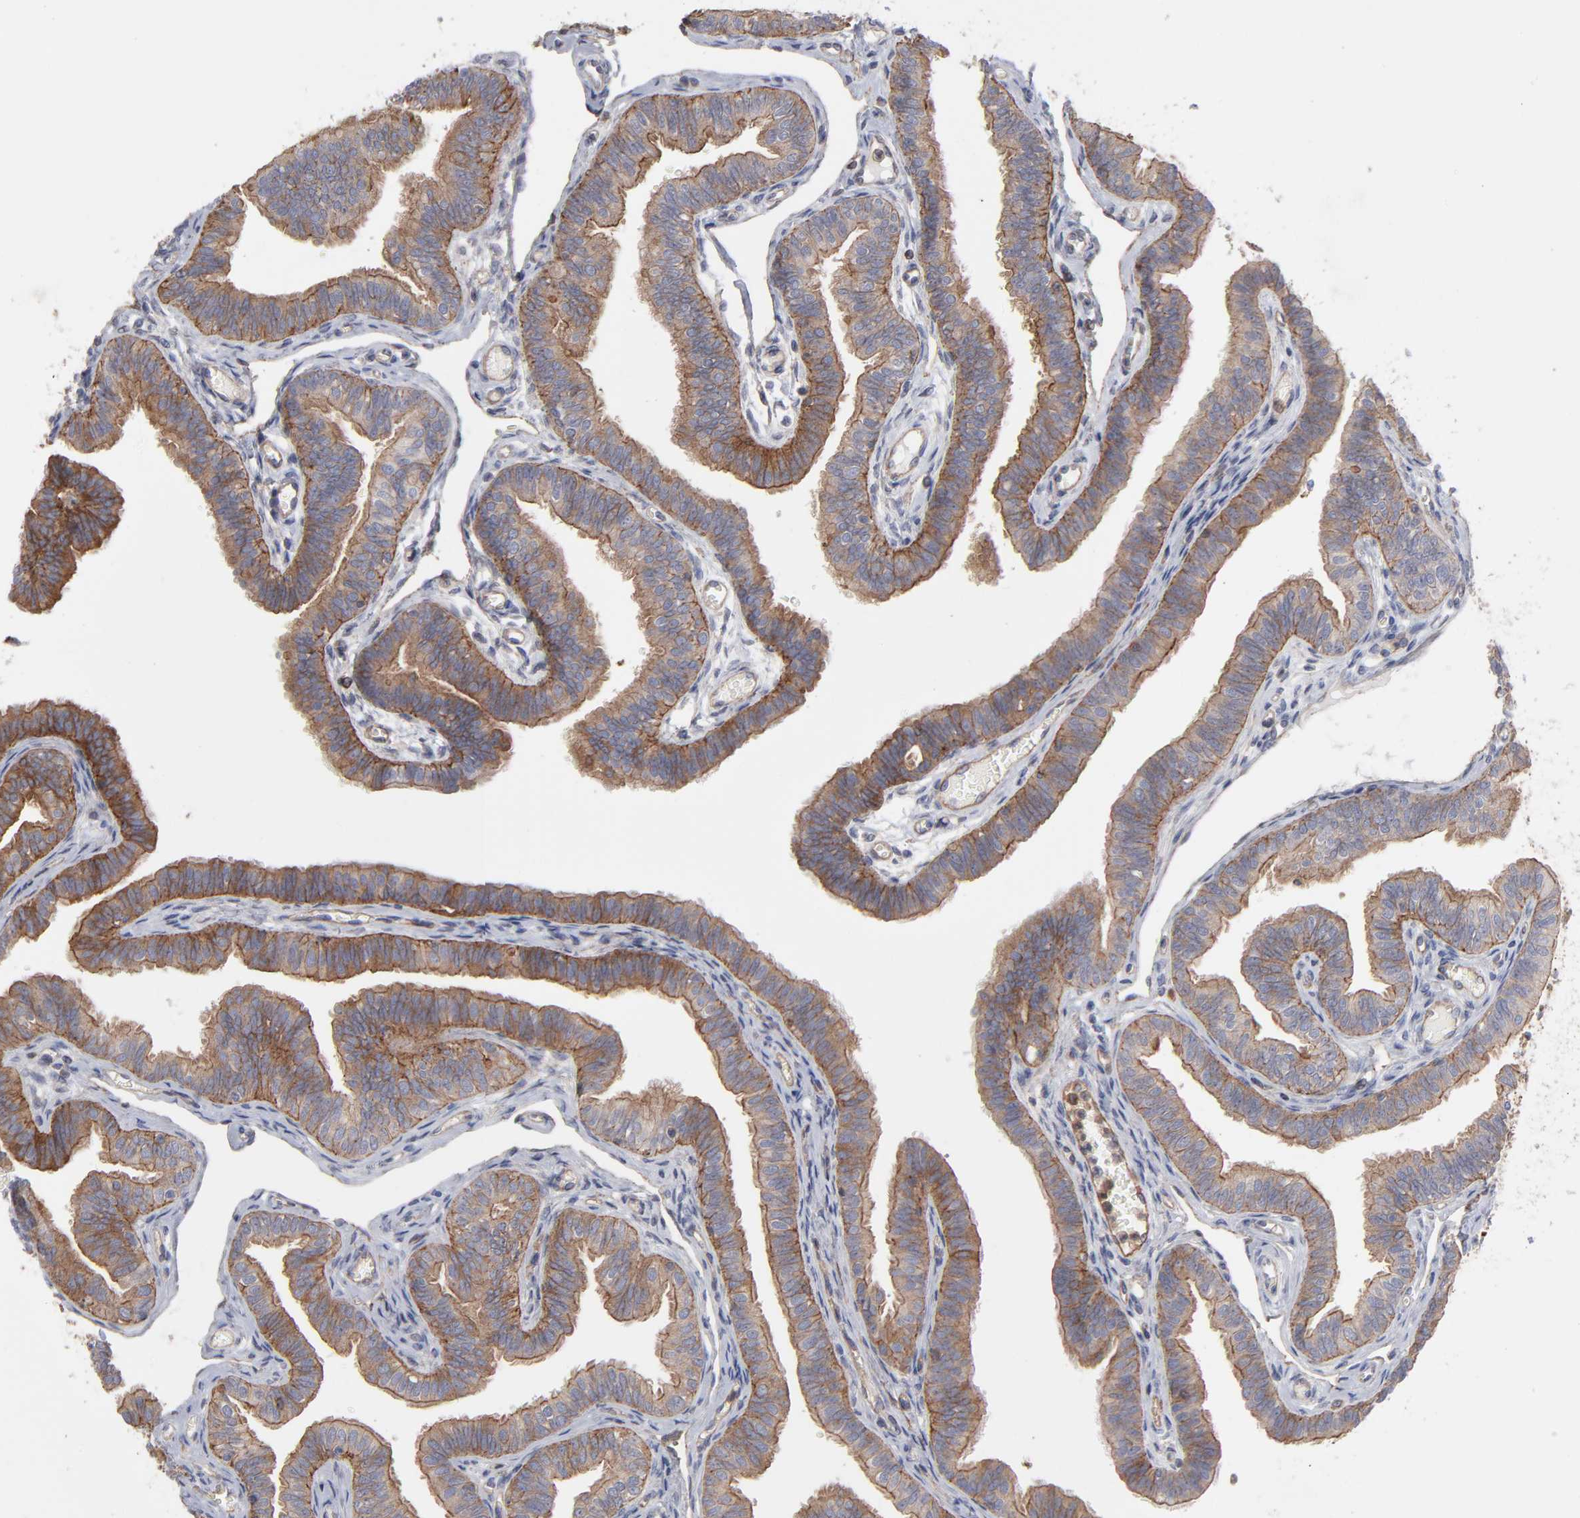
{"staining": {"intensity": "strong", "quantity": ">75%", "location": "cytoplasmic/membranous"}, "tissue": "fallopian tube", "cell_type": "Glandular cells", "image_type": "normal", "snomed": [{"axis": "morphology", "description": "Normal tissue, NOS"}, {"axis": "morphology", "description": "Dermoid, NOS"}, {"axis": "topography", "description": "Fallopian tube"}], "caption": "A high-resolution histopathology image shows IHC staining of unremarkable fallopian tube, which reveals strong cytoplasmic/membranous expression in approximately >75% of glandular cells.", "gene": "PXN", "patient": {"sex": "female", "age": 33}}